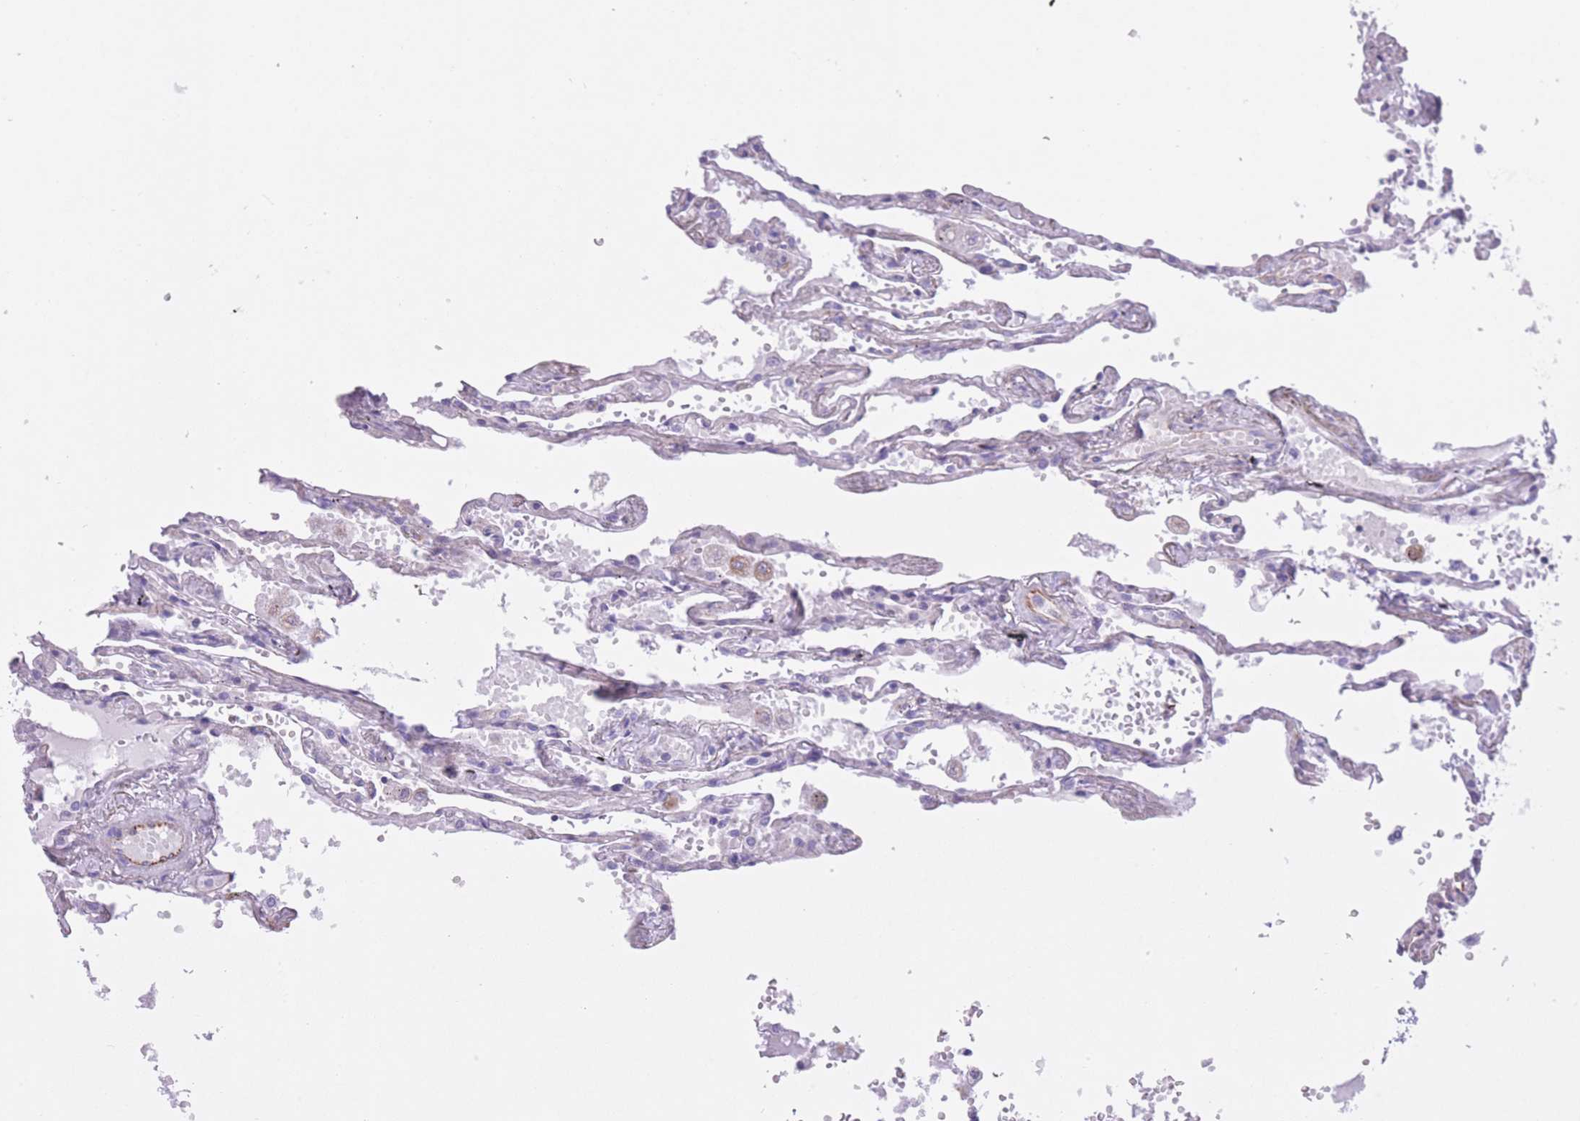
{"staining": {"intensity": "moderate", "quantity": "<25%", "location": "cytoplasmic/membranous"}, "tissue": "lung", "cell_type": "Alveolar cells", "image_type": "normal", "snomed": [{"axis": "morphology", "description": "Normal tissue, NOS"}, {"axis": "topography", "description": "Lung"}], "caption": "The immunohistochemical stain labels moderate cytoplasmic/membranous staining in alveolar cells of normal lung.", "gene": "ATP5MF", "patient": {"sex": "female", "age": 67}}